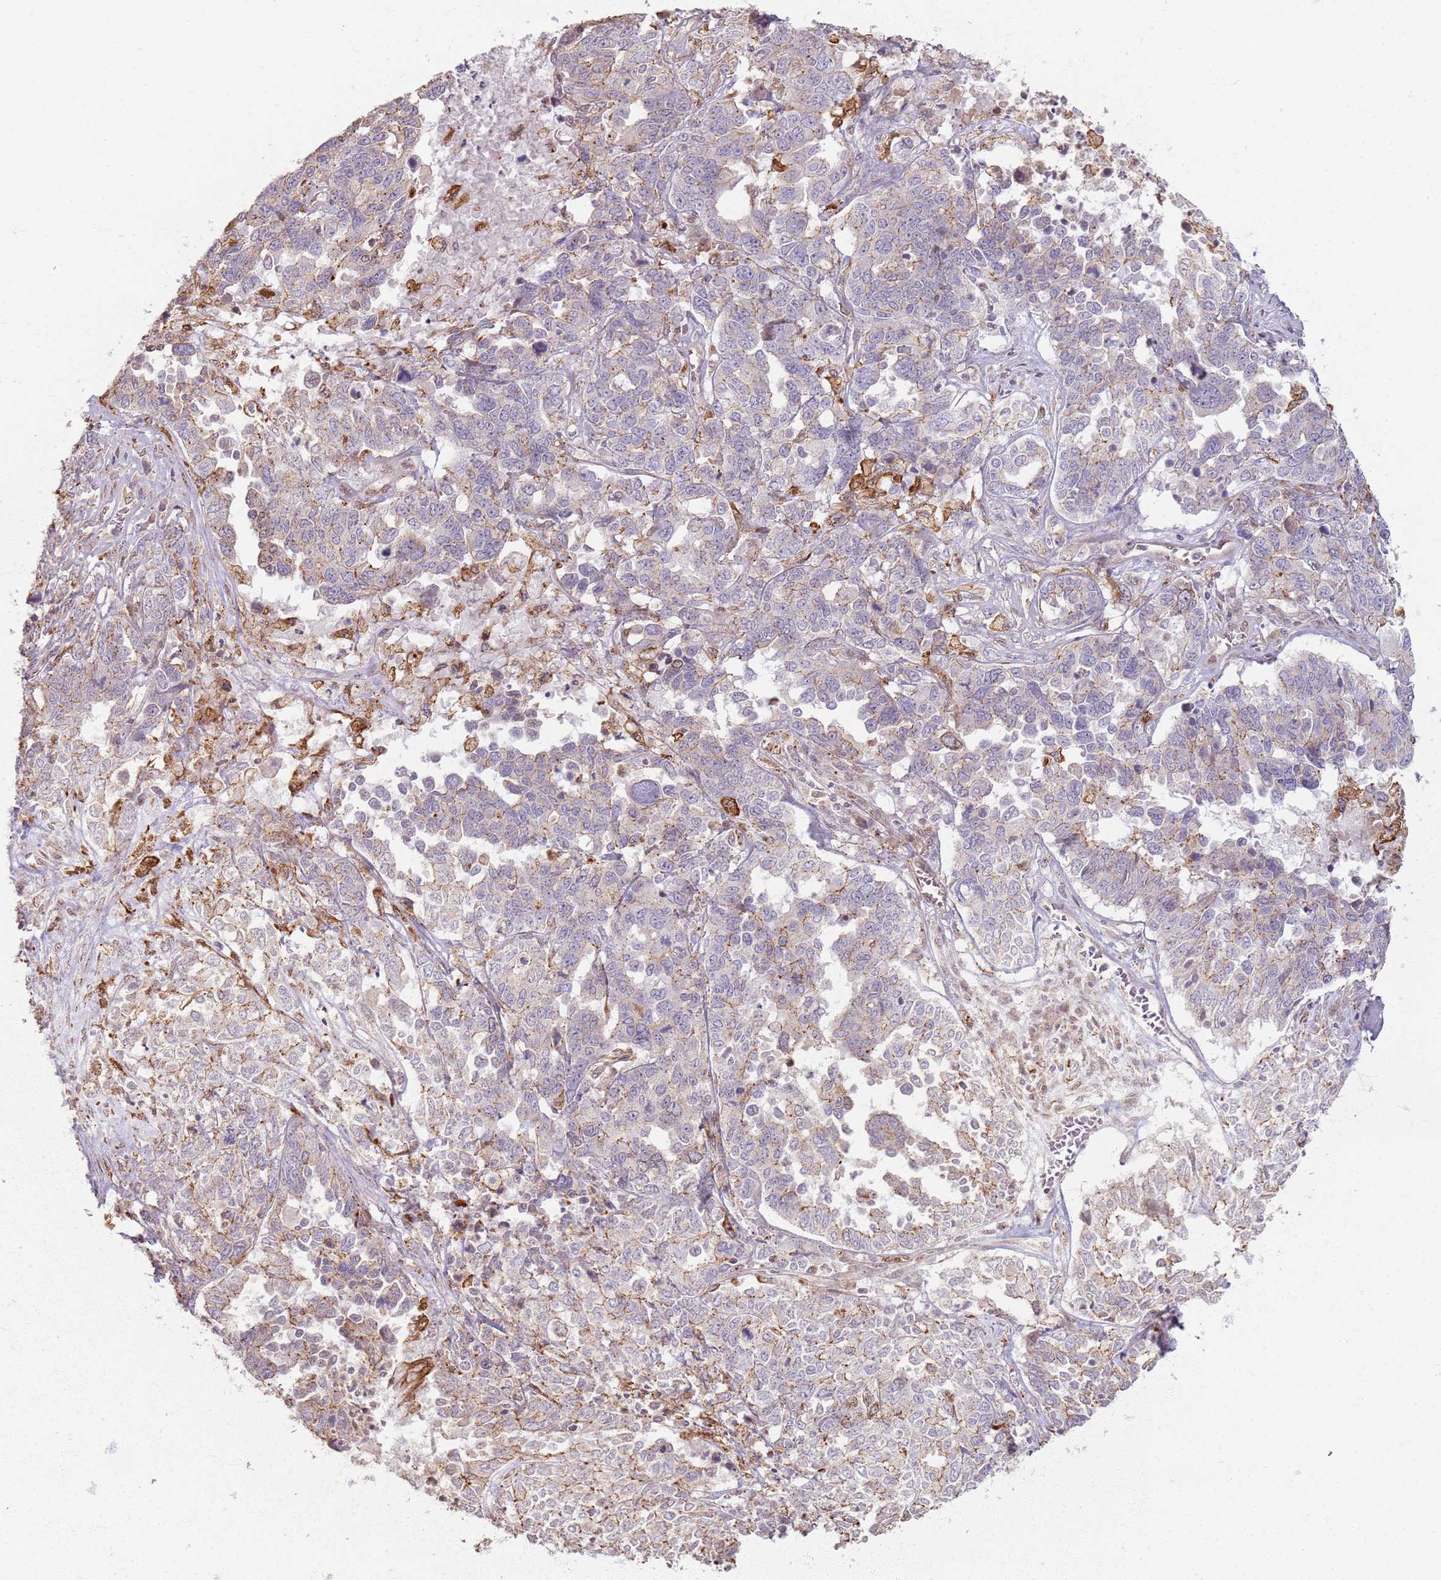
{"staining": {"intensity": "moderate", "quantity": "<25%", "location": "cytoplasmic/membranous"}, "tissue": "ovarian cancer", "cell_type": "Tumor cells", "image_type": "cancer", "snomed": [{"axis": "morphology", "description": "Carcinoma, endometroid"}, {"axis": "topography", "description": "Ovary"}], "caption": "A brown stain shows moderate cytoplasmic/membranous staining of a protein in ovarian endometroid carcinoma tumor cells.", "gene": "KCNA5", "patient": {"sex": "female", "age": 62}}